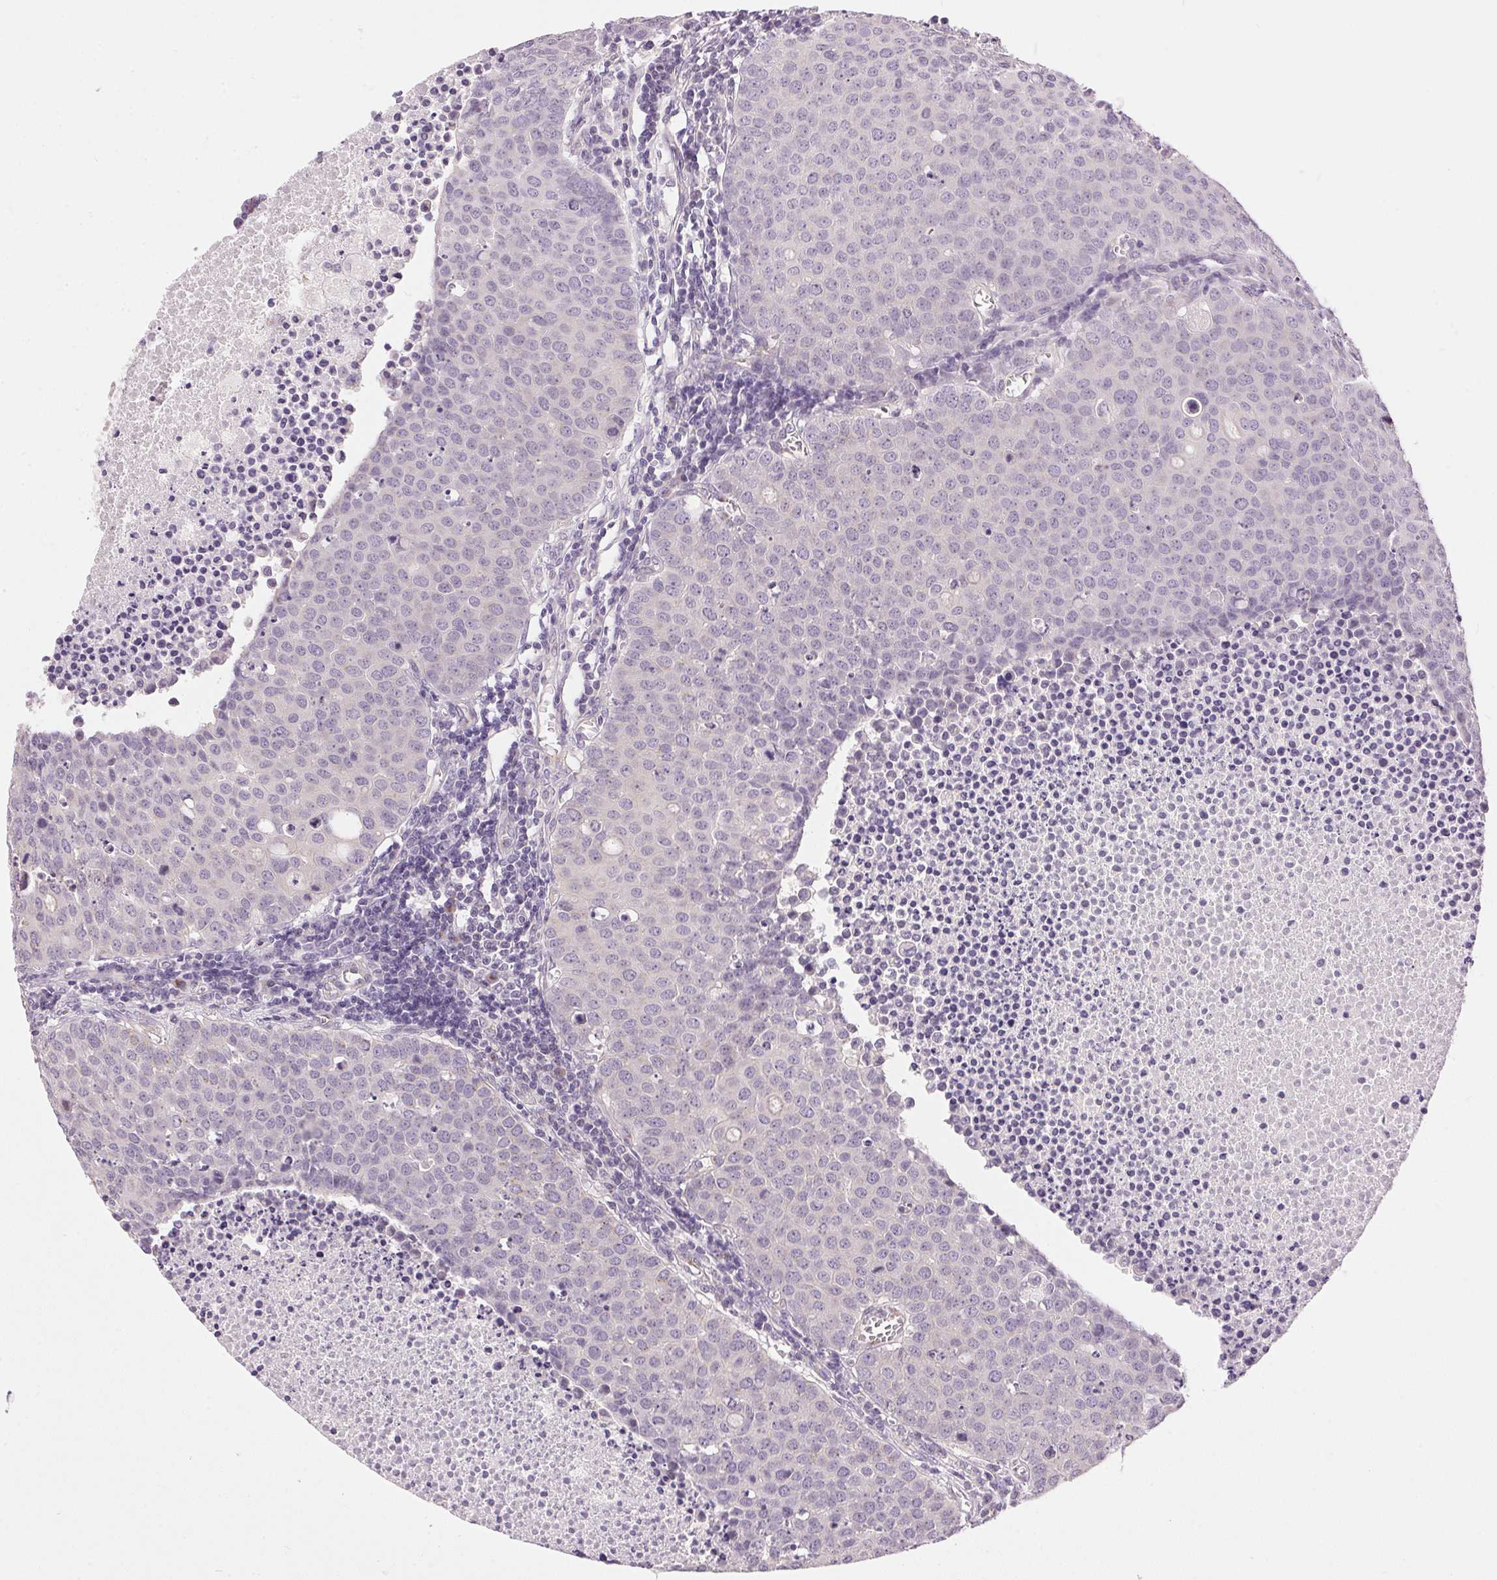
{"staining": {"intensity": "negative", "quantity": "none", "location": "none"}, "tissue": "carcinoid", "cell_type": "Tumor cells", "image_type": "cancer", "snomed": [{"axis": "morphology", "description": "Carcinoid, malignant, NOS"}, {"axis": "topography", "description": "Colon"}], "caption": "Photomicrograph shows no significant protein expression in tumor cells of carcinoid (malignant).", "gene": "GOLPH3", "patient": {"sex": "male", "age": 81}}